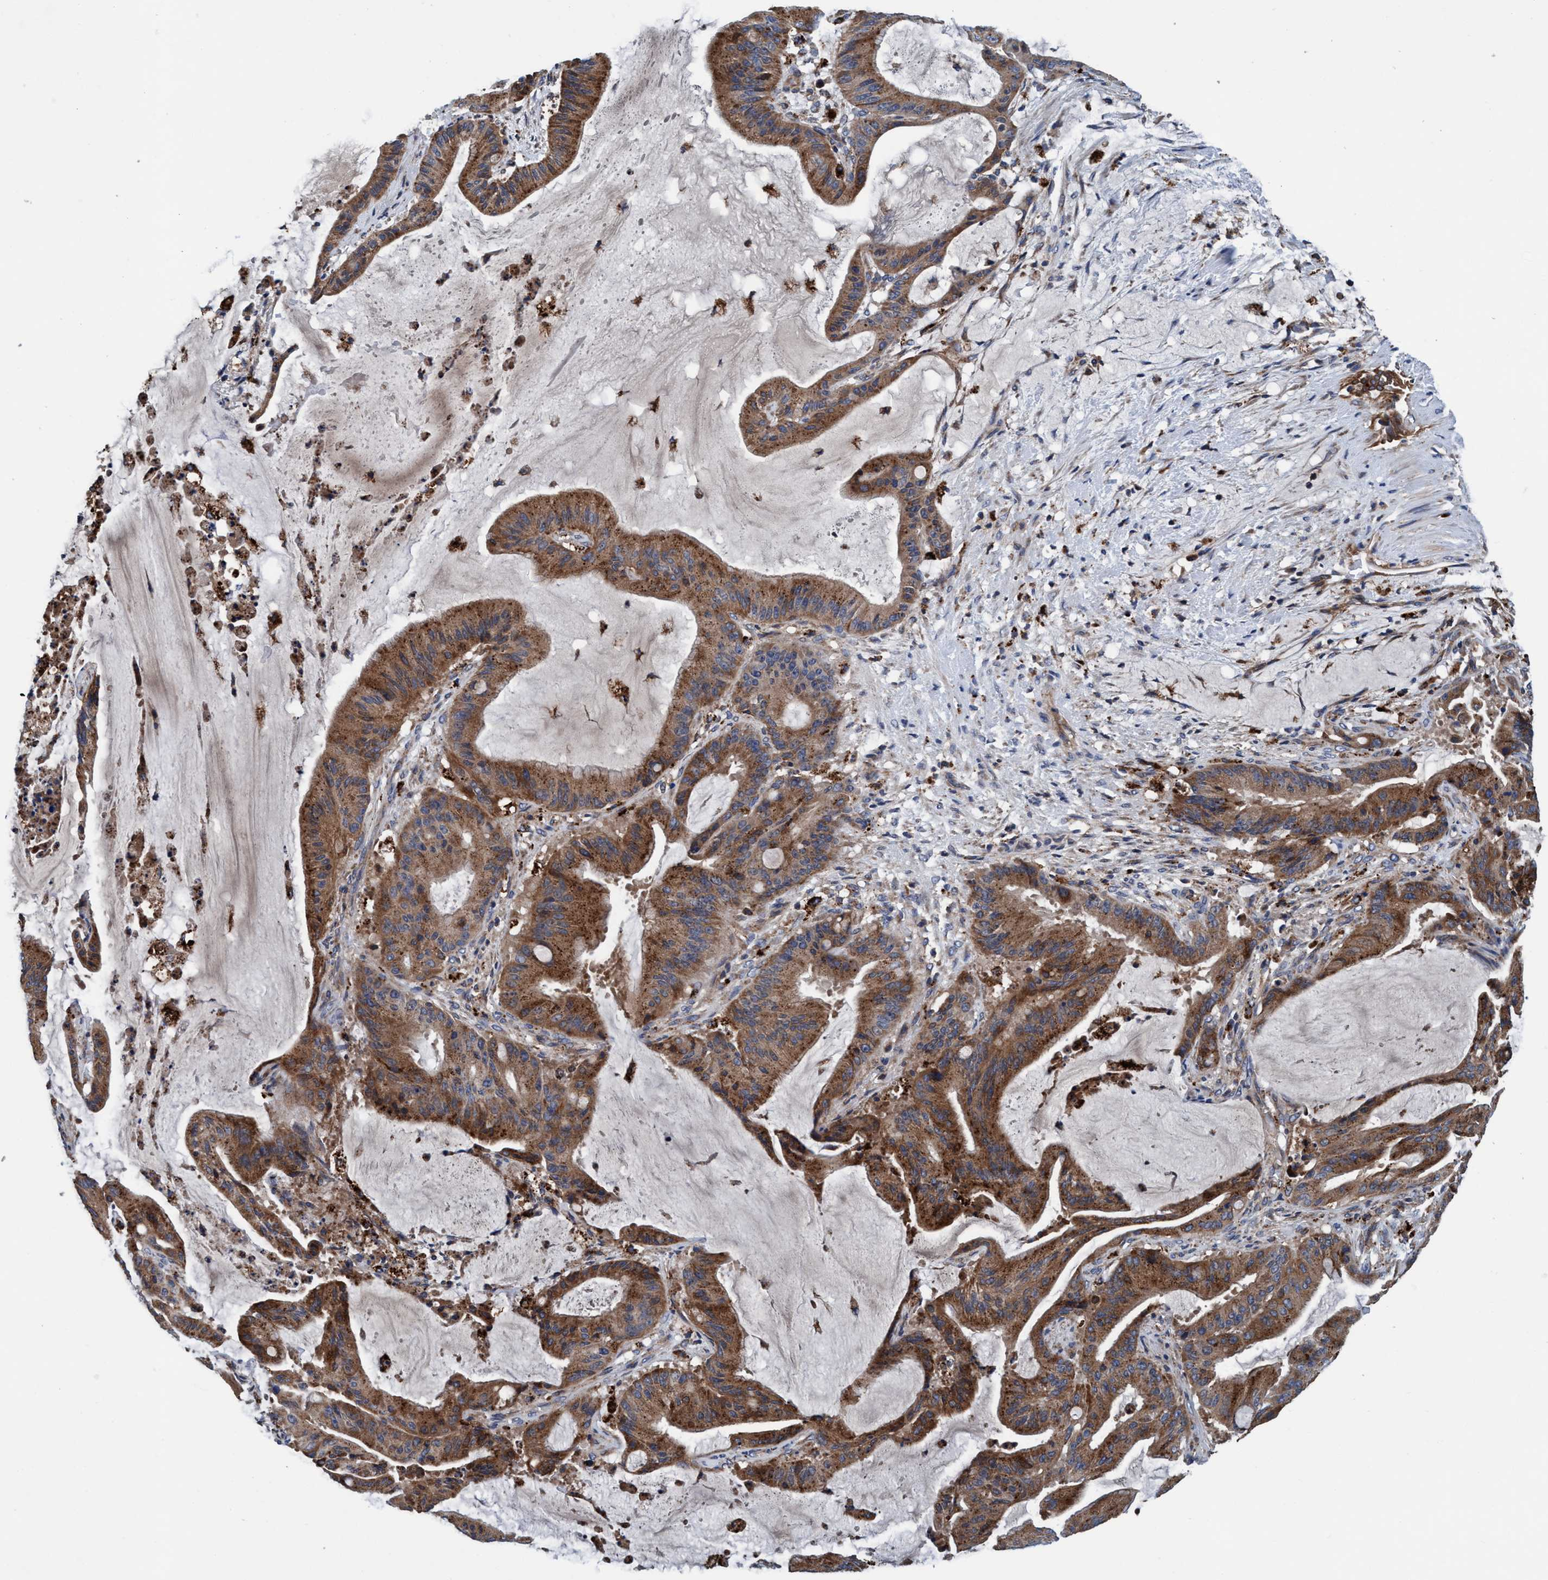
{"staining": {"intensity": "moderate", "quantity": ">75%", "location": "cytoplasmic/membranous"}, "tissue": "liver cancer", "cell_type": "Tumor cells", "image_type": "cancer", "snomed": [{"axis": "morphology", "description": "Normal tissue, NOS"}, {"axis": "morphology", "description": "Cholangiocarcinoma"}, {"axis": "topography", "description": "Liver"}, {"axis": "topography", "description": "Peripheral nerve tissue"}], "caption": "Protein positivity by IHC displays moderate cytoplasmic/membranous expression in about >75% of tumor cells in cholangiocarcinoma (liver).", "gene": "ENDOG", "patient": {"sex": "female", "age": 73}}